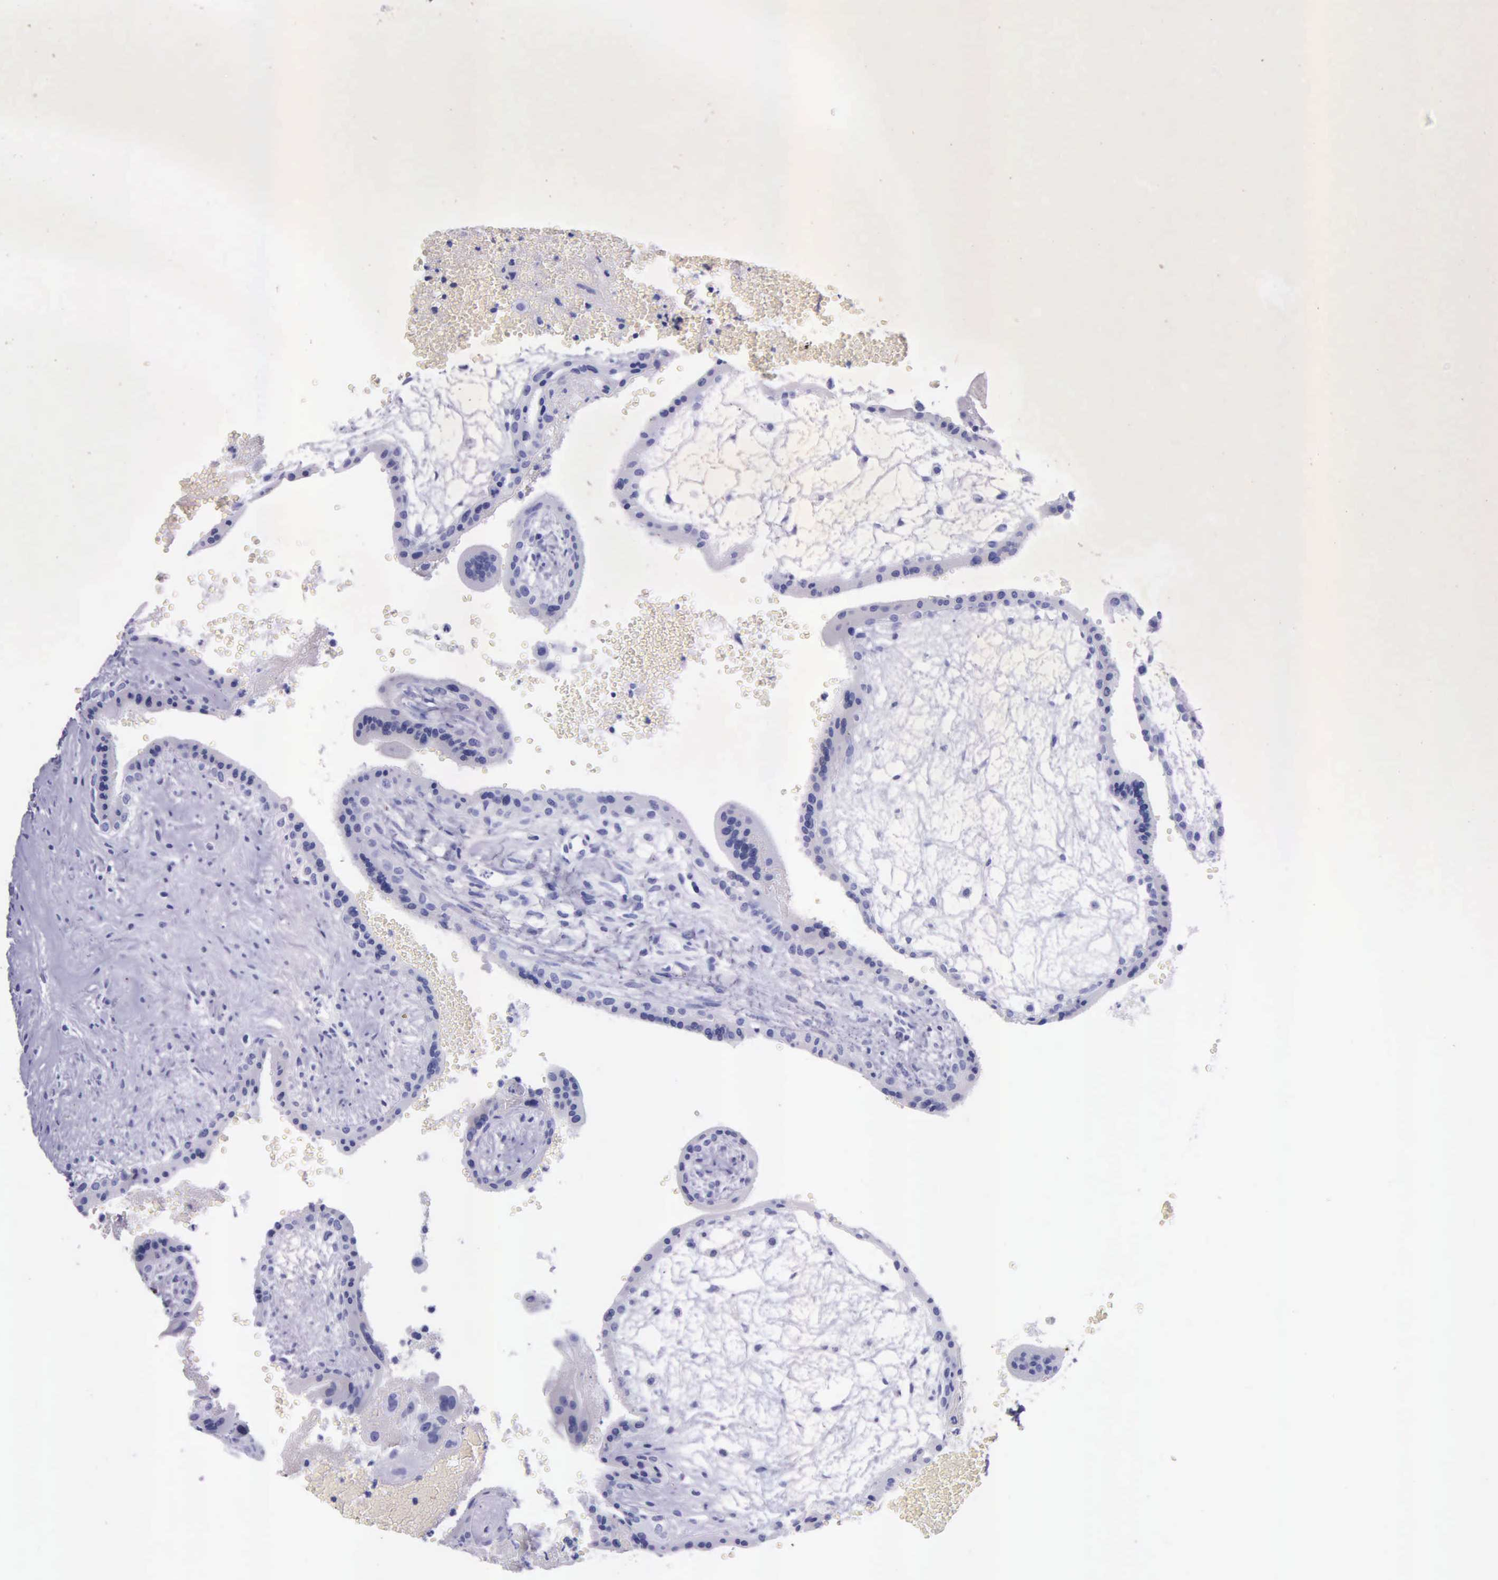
{"staining": {"intensity": "negative", "quantity": "none", "location": "none"}, "tissue": "placenta", "cell_type": "Trophoblastic cells", "image_type": "normal", "snomed": [{"axis": "morphology", "description": "Normal tissue, NOS"}, {"axis": "topography", "description": "Placenta"}], "caption": "The immunohistochemistry image has no significant staining in trophoblastic cells of placenta. The staining was performed using DAB to visualize the protein expression in brown, while the nuclei were stained in blue with hematoxylin (Magnification: 20x).", "gene": "KLK2", "patient": {"sex": "female", "age": 30}}